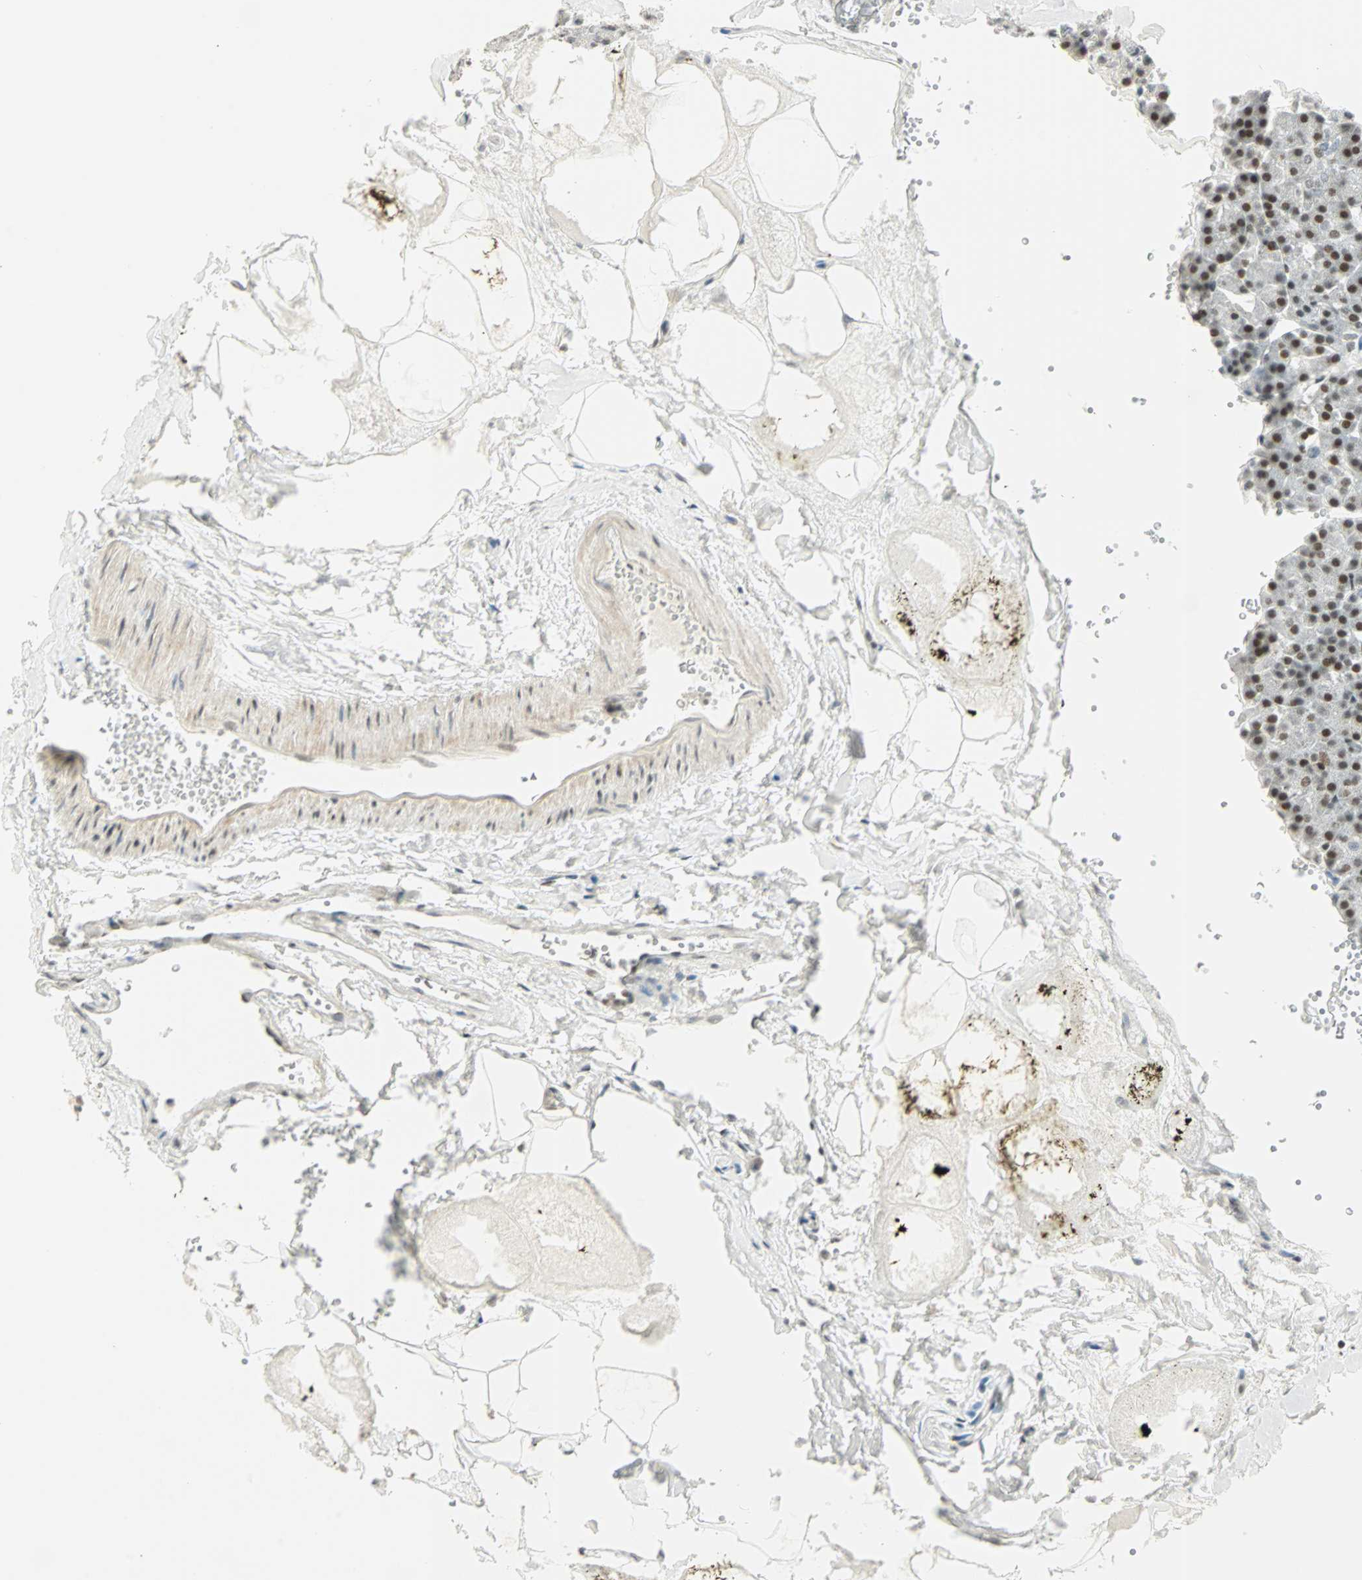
{"staining": {"intensity": "moderate", "quantity": "<25%", "location": "nuclear"}, "tissue": "pancreas", "cell_type": "Exocrine glandular cells", "image_type": "normal", "snomed": [{"axis": "morphology", "description": "Normal tissue, NOS"}, {"axis": "topography", "description": "Pancreas"}], "caption": "Immunohistochemistry (IHC) histopathology image of unremarkable pancreas: pancreas stained using immunohistochemistry (IHC) exhibits low levels of moderate protein expression localized specifically in the nuclear of exocrine glandular cells, appearing as a nuclear brown color.", "gene": "SMAD3", "patient": {"sex": "female", "age": 35}}